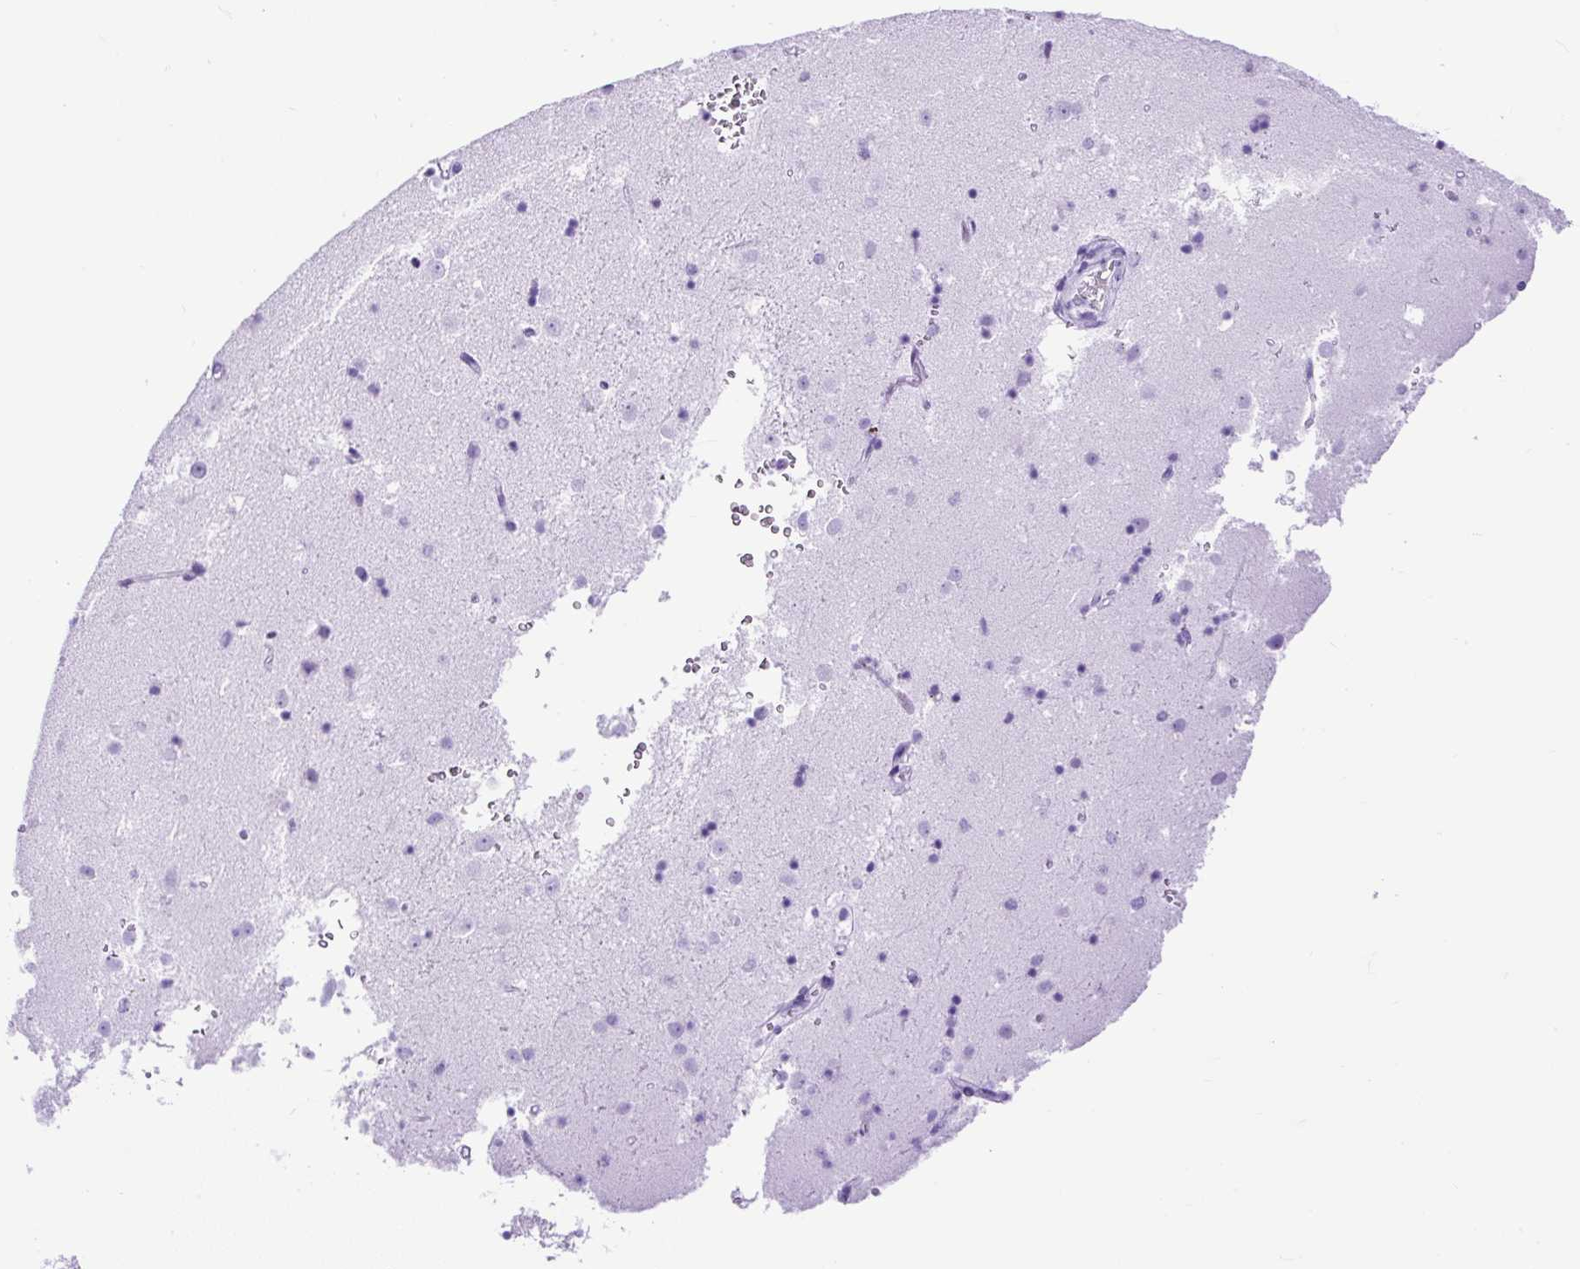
{"staining": {"intensity": "negative", "quantity": "none", "location": "none"}, "tissue": "caudate", "cell_type": "Glial cells", "image_type": "normal", "snomed": [{"axis": "morphology", "description": "Normal tissue, NOS"}, {"axis": "topography", "description": "Lateral ventricle wall"}], "caption": "This micrograph is of normal caudate stained with IHC to label a protein in brown with the nuclei are counter-stained blue. There is no positivity in glial cells. Nuclei are stained in blue.", "gene": "PDIA2", "patient": {"sex": "male", "age": 58}}